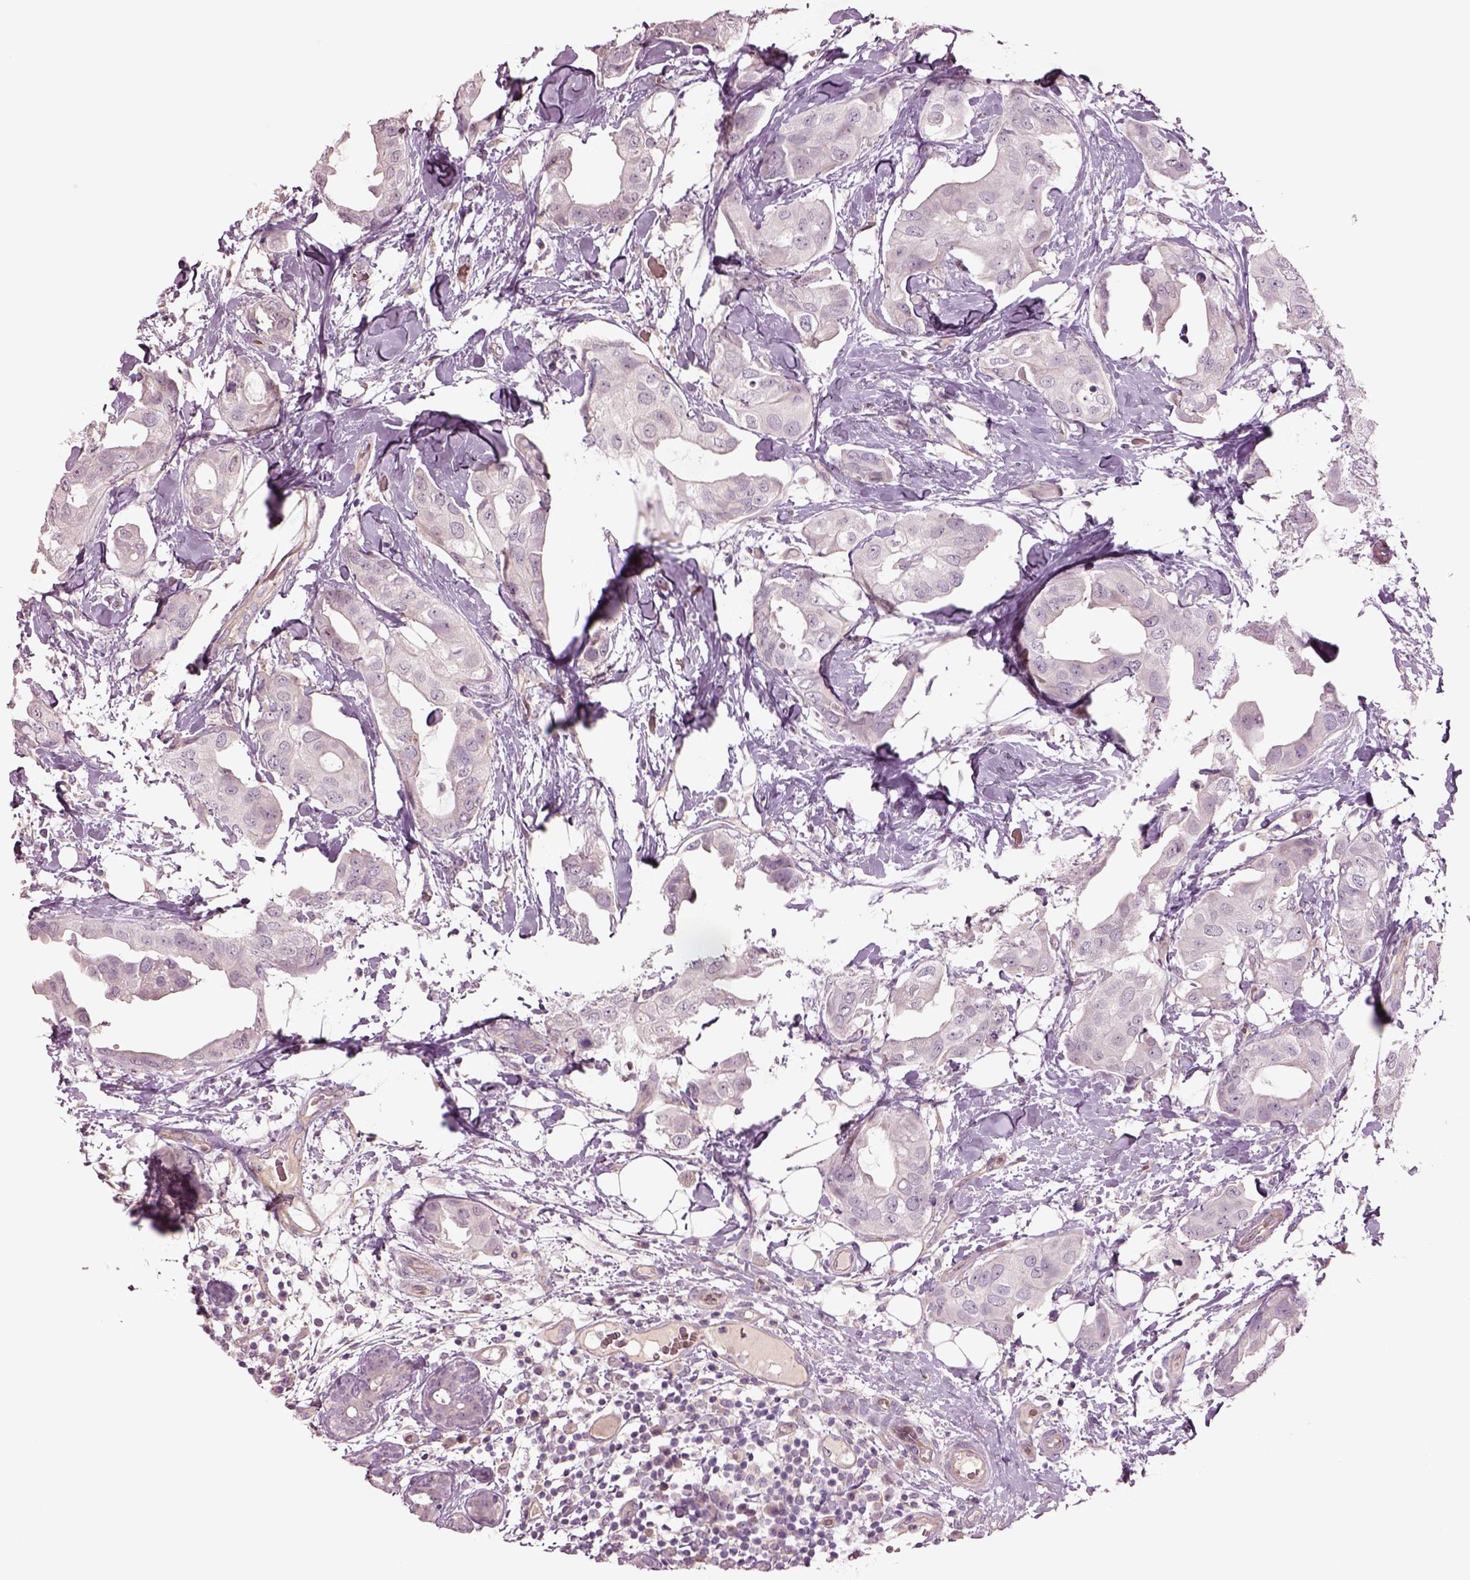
{"staining": {"intensity": "negative", "quantity": "none", "location": "none"}, "tissue": "breast cancer", "cell_type": "Tumor cells", "image_type": "cancer", "snomed": [{"axis": "morphology", "description": "Normal tissue, NOS"}, {"axis": "morphology", "description": "Duct carcinoma"}, {"axis": "topography", "description": "Breast"}], "caption": "IHC micrograph of human invasive ductal carcinoma (breast) stained for a protein (brown), which exhibits no staining in tumor cells. (Brightfield microscopy of DAB IHC at high magnification).", "gene": "DUOXA2", "patient": {"sex": "female", "age": 40}}